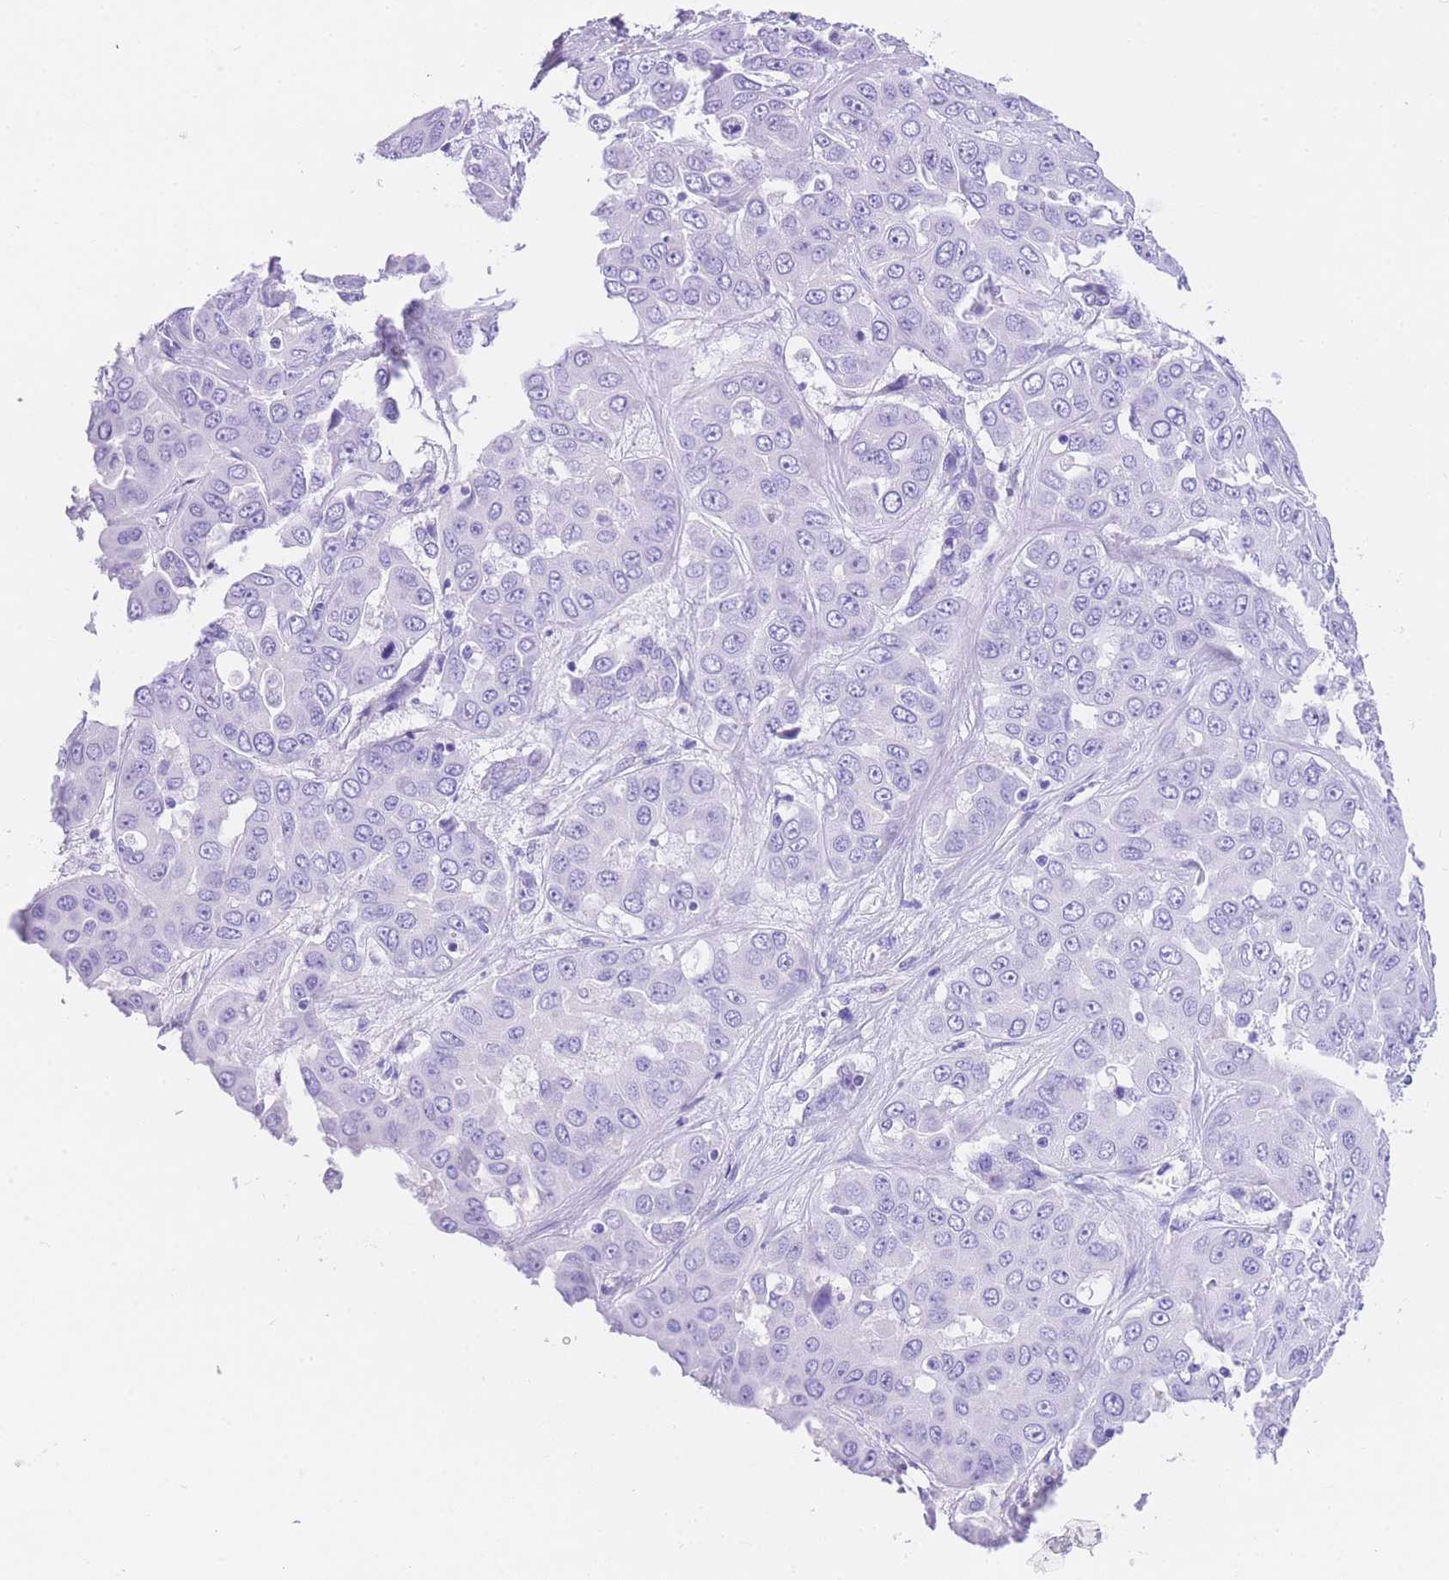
{"staining": {"intensity": "negative", "quantity": "none", "location": "none"}, "tissue": "liver cancer", "cell_type": "Tumor cells", "image_type": "cancer", "snomed": [{"axis": "morphology", "description": "Cholangiocarcinoma"}, {"axis": "topography", "description": "Liver"}], "caption": "IHC of human liver cancer (cholangiocarcinoma) displays no expression in tumor cells.", "gene": "NKD2", "patient": {"sex": "female", "age": 52}}